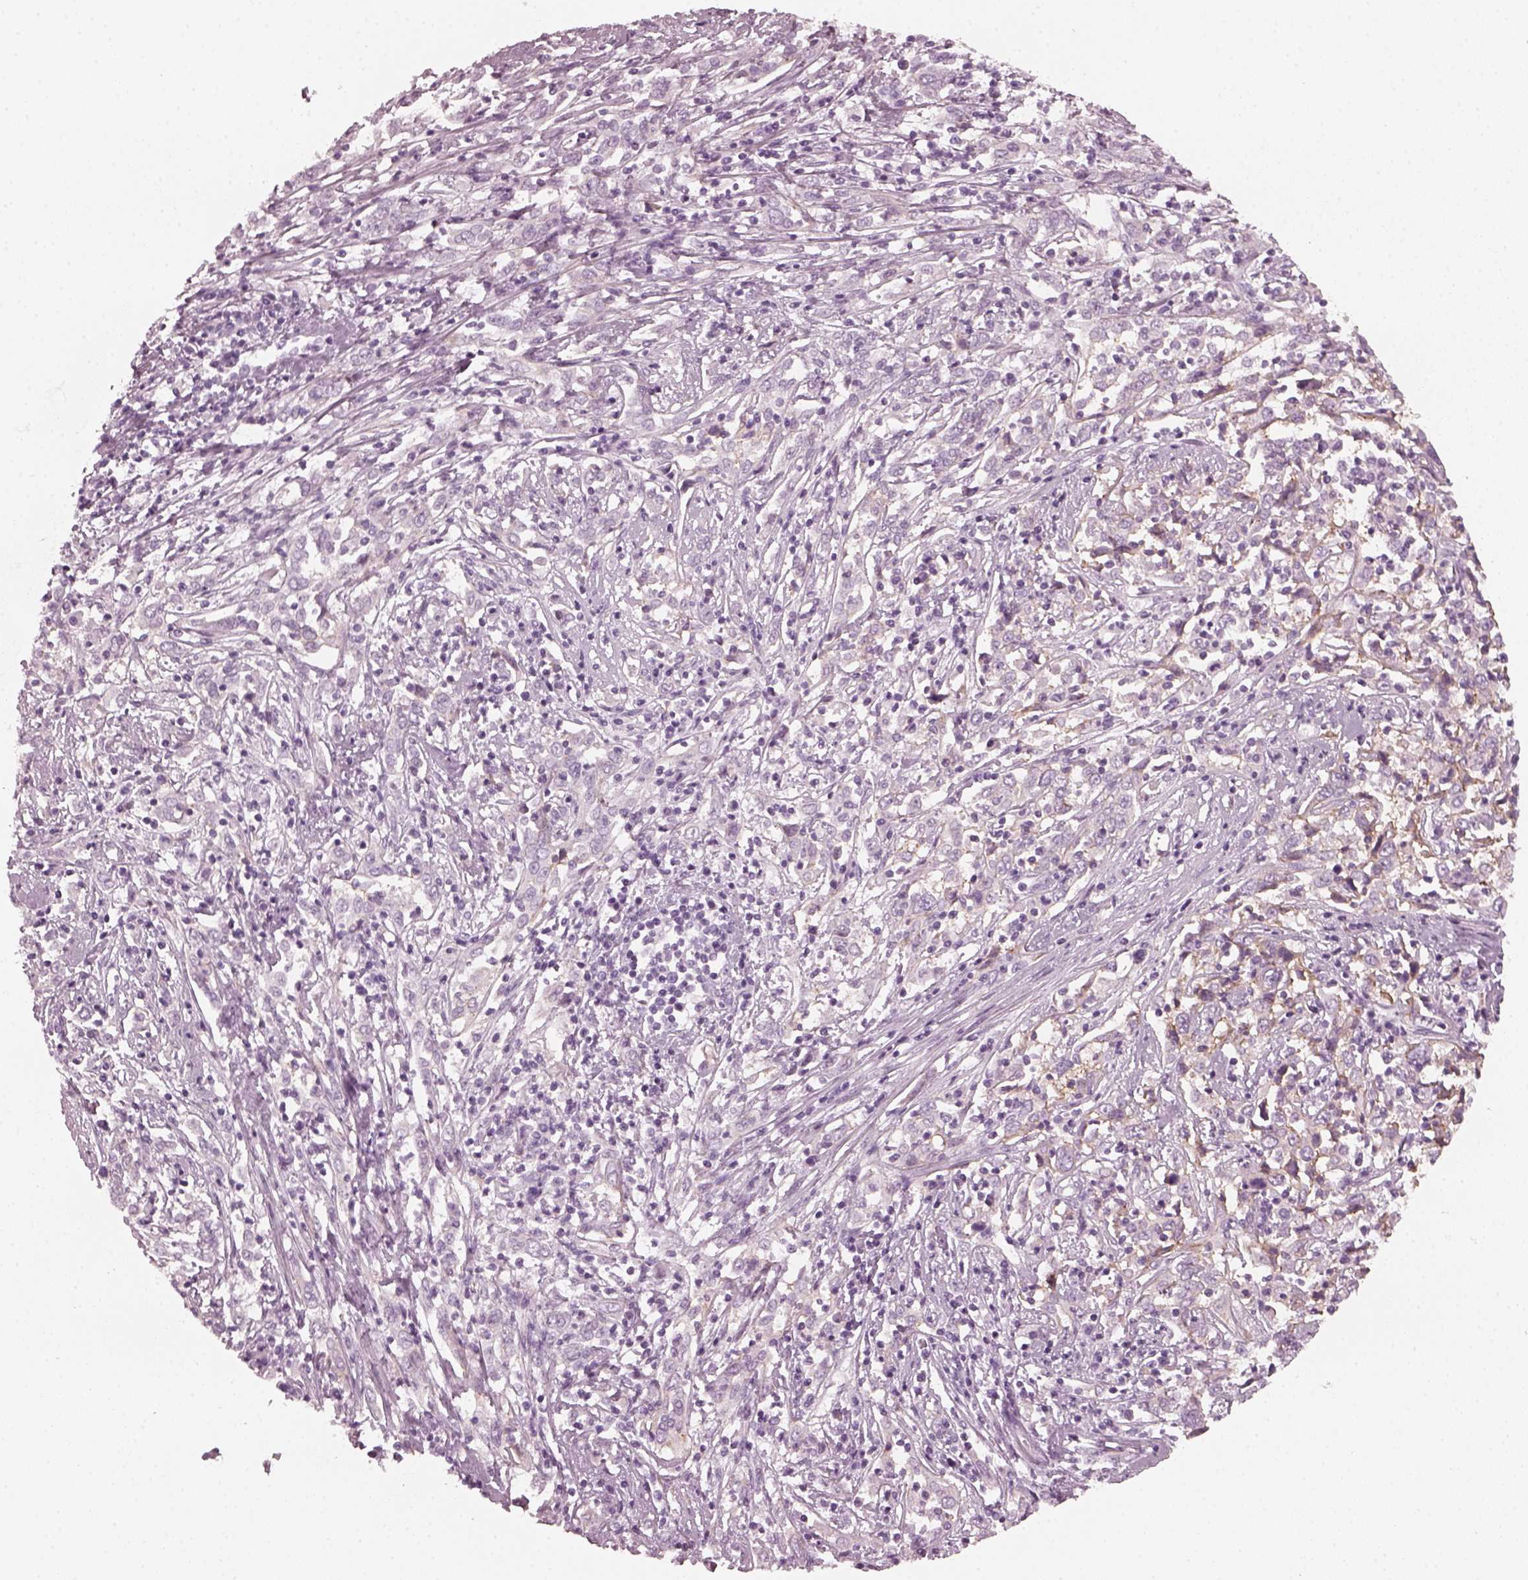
{"staining": {"intensity": "negative", "quantity": "none", "location": "none"}, "tissue": "cervical cancer", "cell_type": "Tumor cells", "image_type": "cancer", "snomed": [{"axis": "morphology", "description": "Adenocarcinoma, NOS"}, {"axis": "topography", "description": "Cervix"}], "caption": "DAB immunohistochemical staining of human adenocarcinoma (cervical) shows no significant positivity in tumor cells.", "gene": "CRYBA2", "patient": {"sex": "female", "age": 40}}